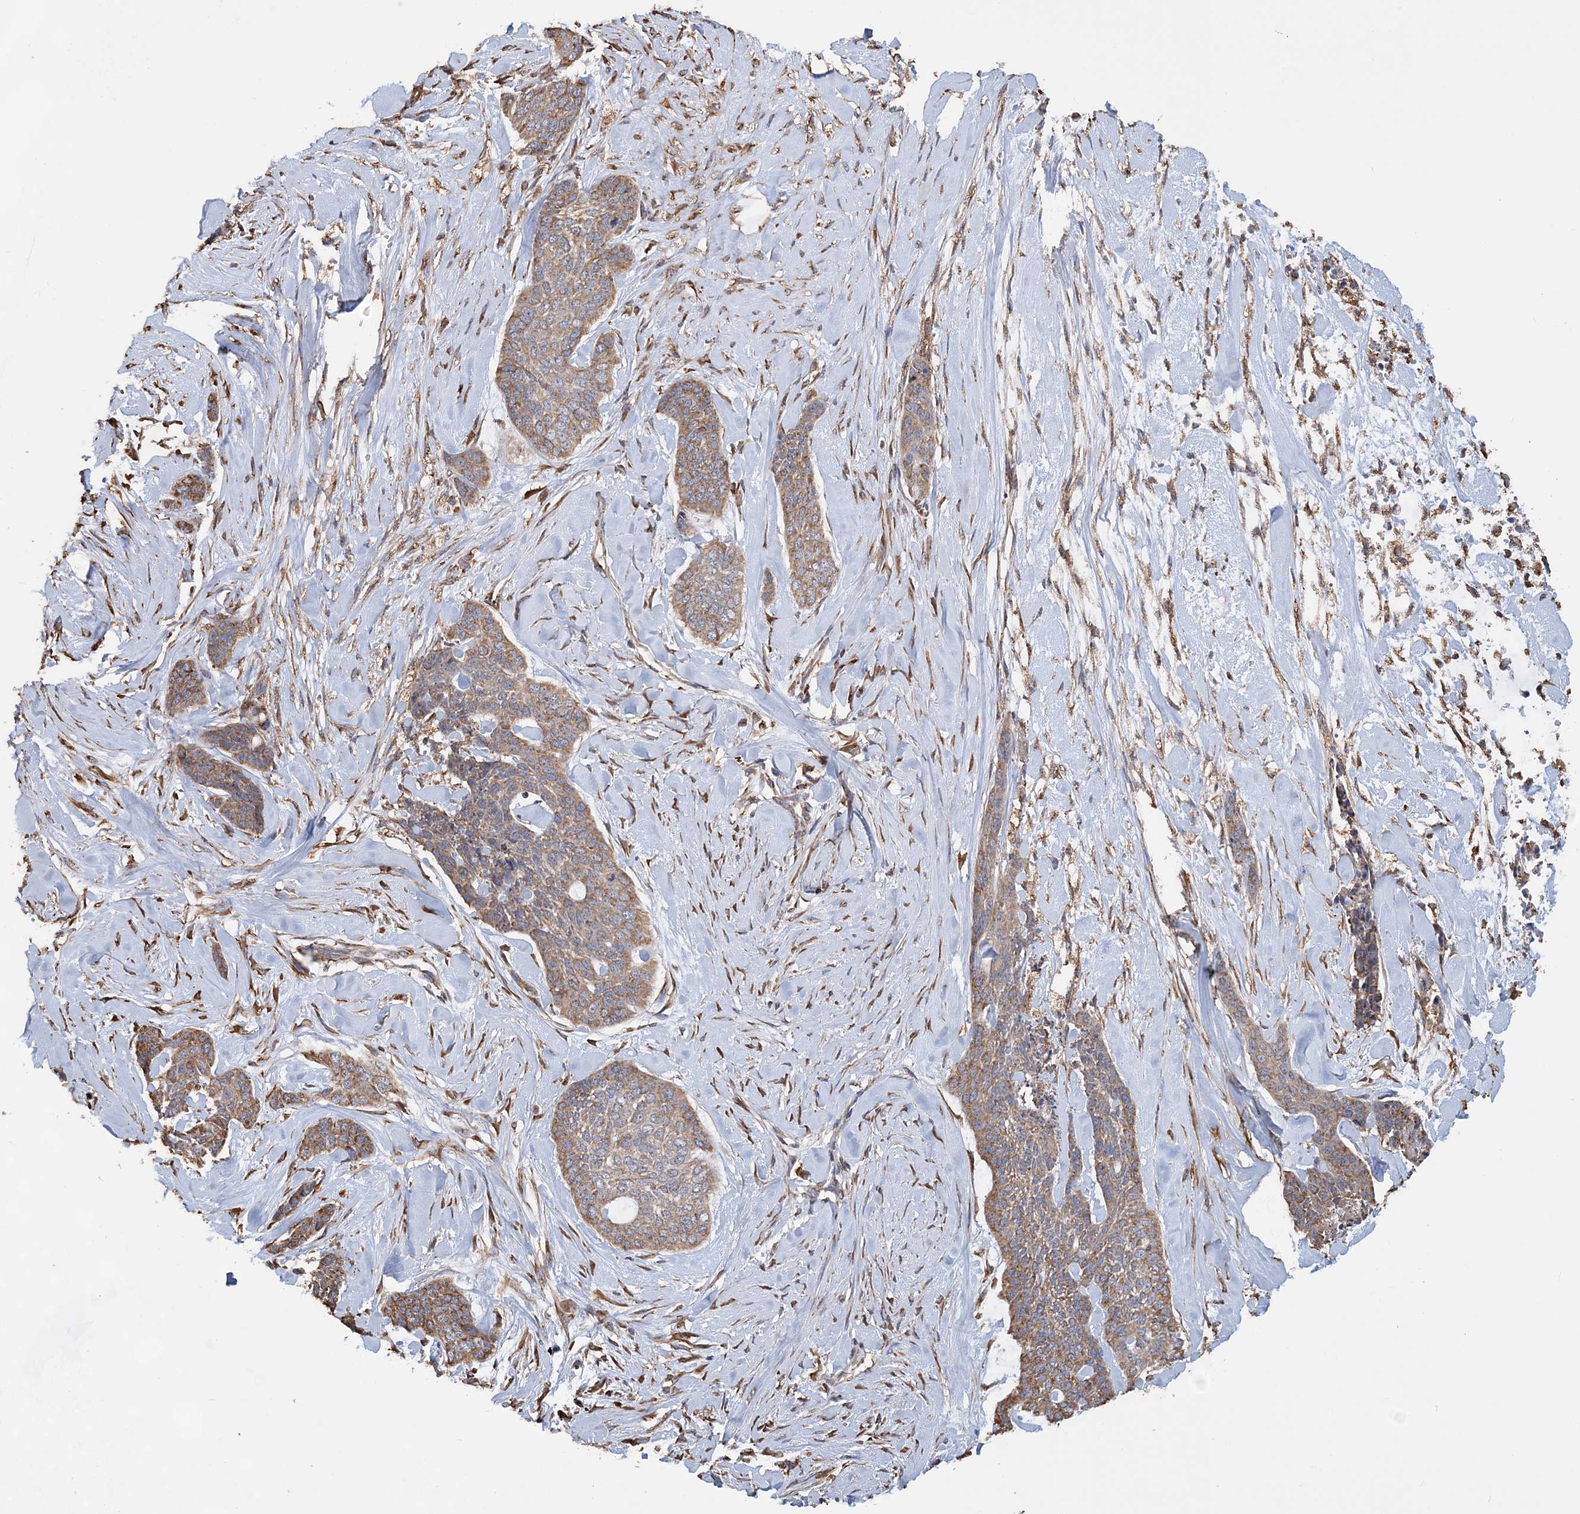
{"staining": {"intensity": "moderate", "quantity": ">75%", "location": "cytoplasmic/membranous"}, "tissue": "skin cancer", "cell_type": "Tumor cells", "image_type": "cancer", "snomed": [{"axis": "morphology", "description": "Basal cell carcinoma"}, {"axis": "topography", "description": "Skin"}], "caption": "Immunohistochemical staining of human skin cancer shows medium levels of moderate cytoplasmic/membranous protein expression in about >75% of tumor cells.", "gene": "WDR12", "patient": {"sex": "female", "age": 64}}